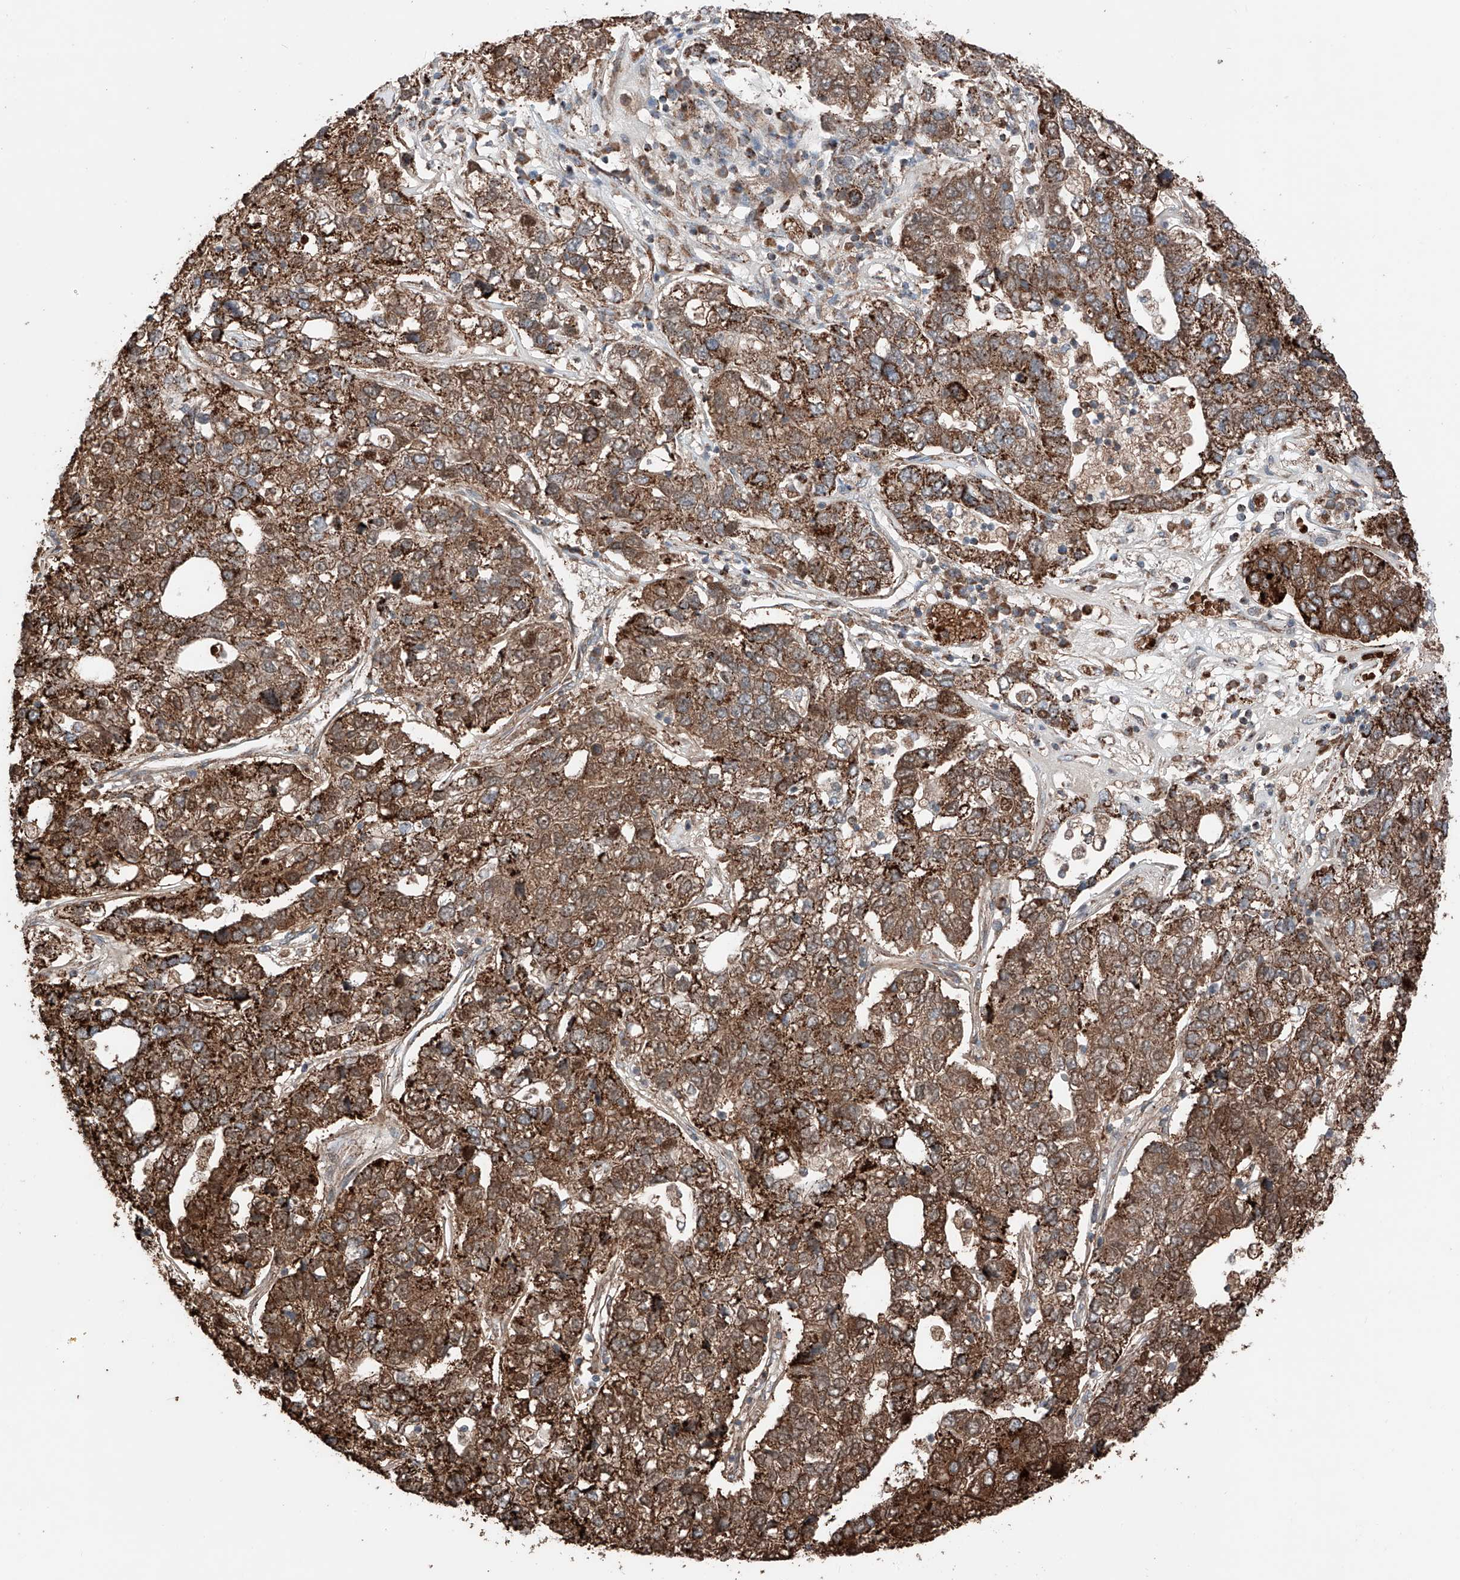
{"staining": {"intensity": "strong", "quantity": ">75%", "location": "cytoplasmic/membranous"}, "tissue": "pancreatic cancer", "cell_type": "Tumor cells", "image_type": "cancer", "snomed": [{"axis": "morphology", "description": "Adenocarcinoma, NOS"}, {"axis": "topography", "description": "Pancreas"}], "caption": "Pancreatic cancer (adenocarcinoma) was stained to show a protein in brown. There is high levels of strong cytoplasmic/membranous expression in approximately >75% of tumor cells. Nuclei are stained in blue.", "gene": "ZSCAN29", "patient": {"sex": "female", "age": 61}}